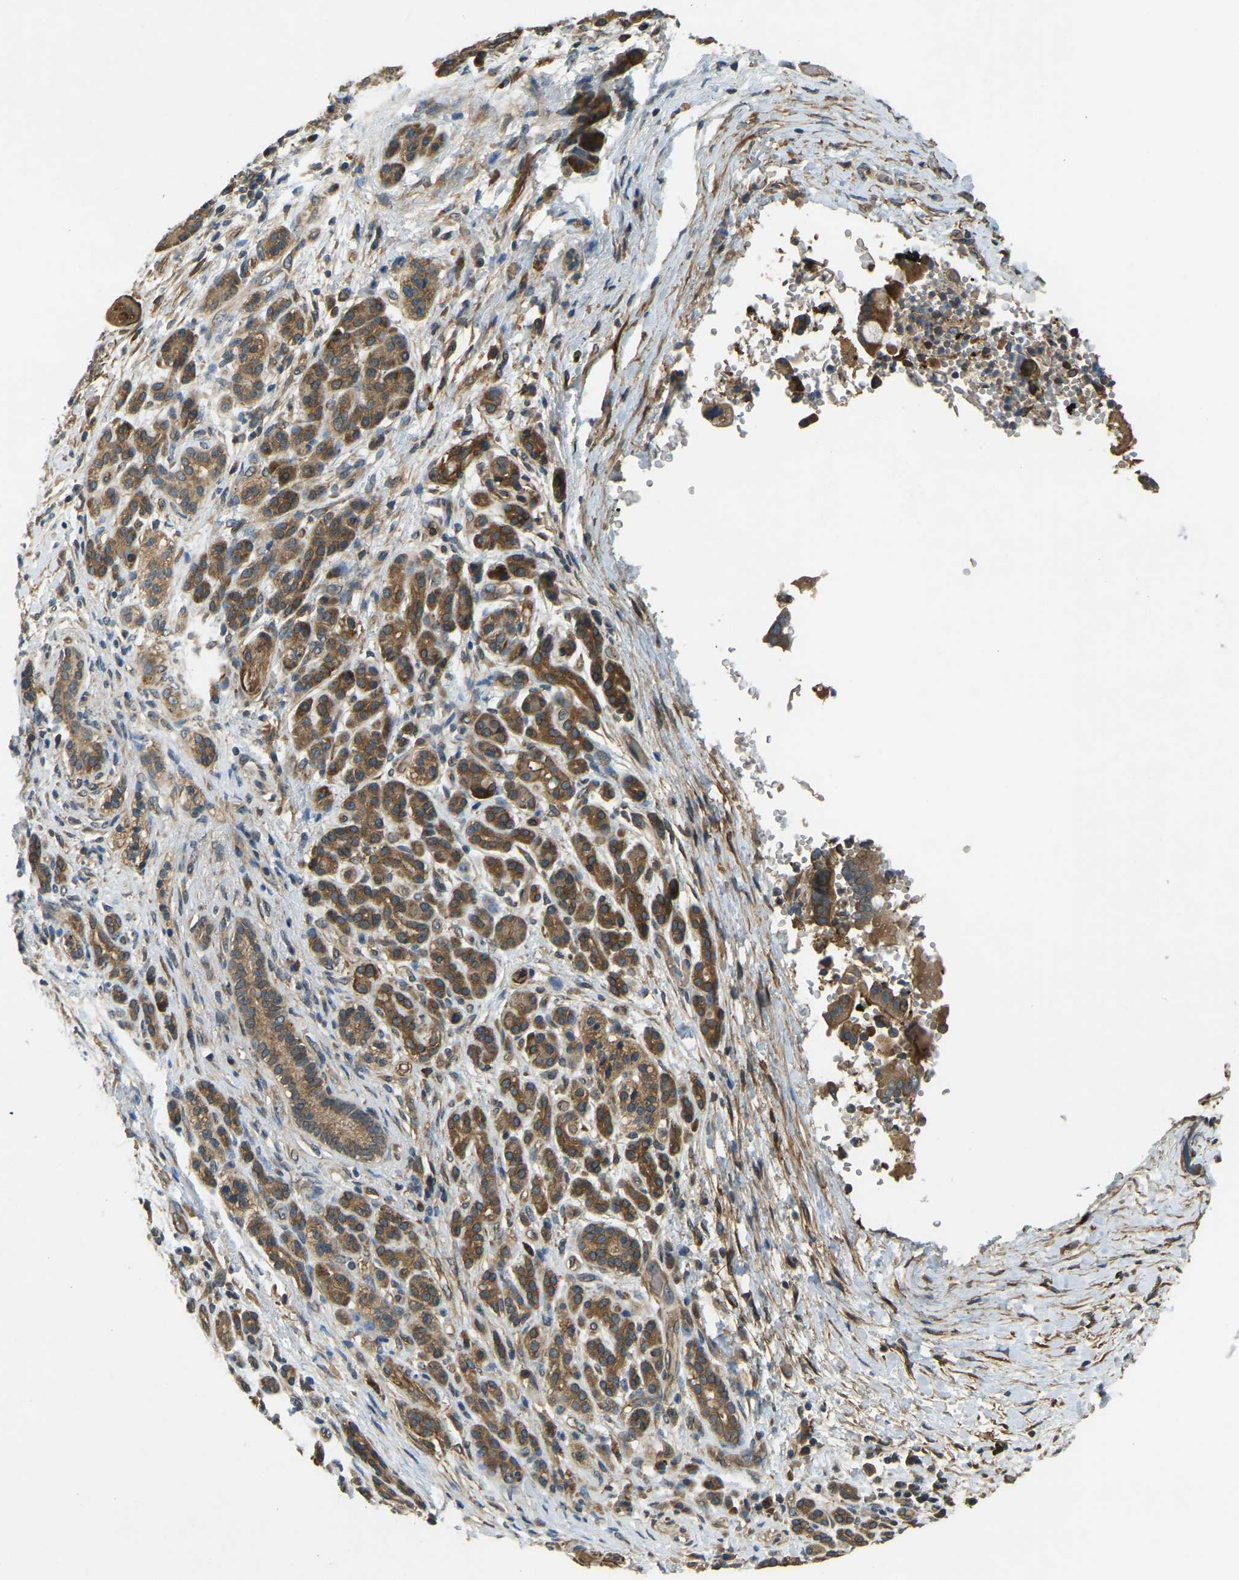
{"staining": {"intensity": "strong", "quantity": ">75%", "location": "cytoplasmic/membranous"}, "tissue": "pancreatic cancer", "cell_type": "Tumor cells", "image_type": "cancer", "snomed": [{"axis": "morphology", "description": "Adenocarcinoma, NOS"}, {"axis": "topography", "description": "Pancreas"}], "caption": "Human adenocarcinoma (pancreatic) stained with a brown dye exhibits strong cytoplasmic/membranous positive expression in approximately >75% of tumor cells.", "gene": "ERGIC1", "patient": {"sex": "female", "age": 70}}